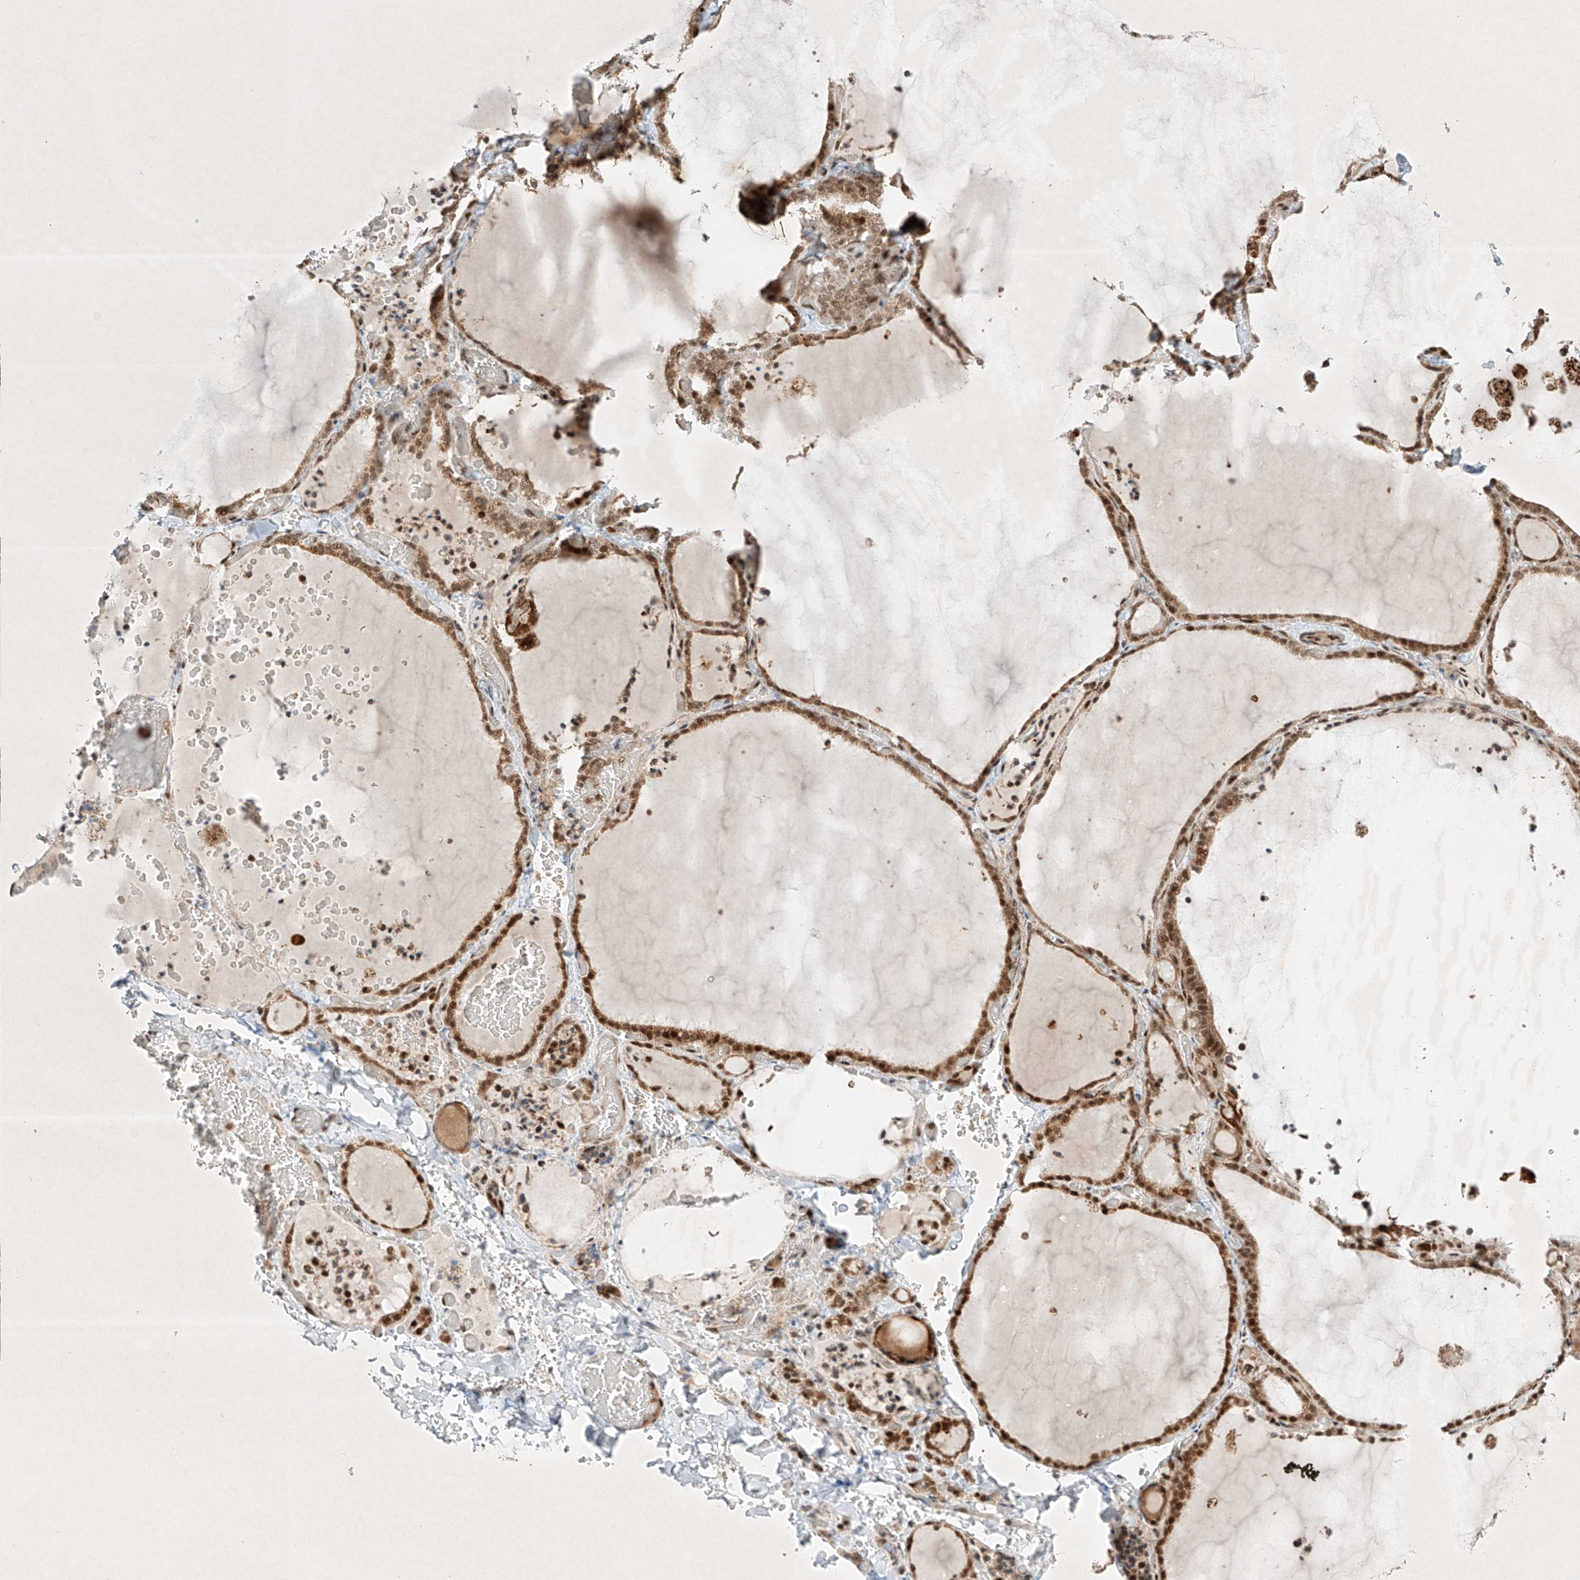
{"staining": {"intensity": "moderate", "quantity": ">75%", "location": "cytoplasmic/membranous,nuclear"}, "tissue": "thyroid gland", "cell_type": "Glandular cells", "image_type": "normal", "snomed": [{"axis": "morphology", "description": "Normal tissue, NOS"}, {"axis": "topography", "description": "Thyroid gland"}], "caption": "Immunohistochemical staining of unremarkable human thyroid gland reveals moderate cytoplasmic/membranous,nuclear protein staining in about >75% of glandular cells. (DAB (3,3'-diaminobenzidine) = brown stain, brightfield microscopy at high magnification).", "gene": "EPG5", "patient": {"sex": "female", "age": 22}}